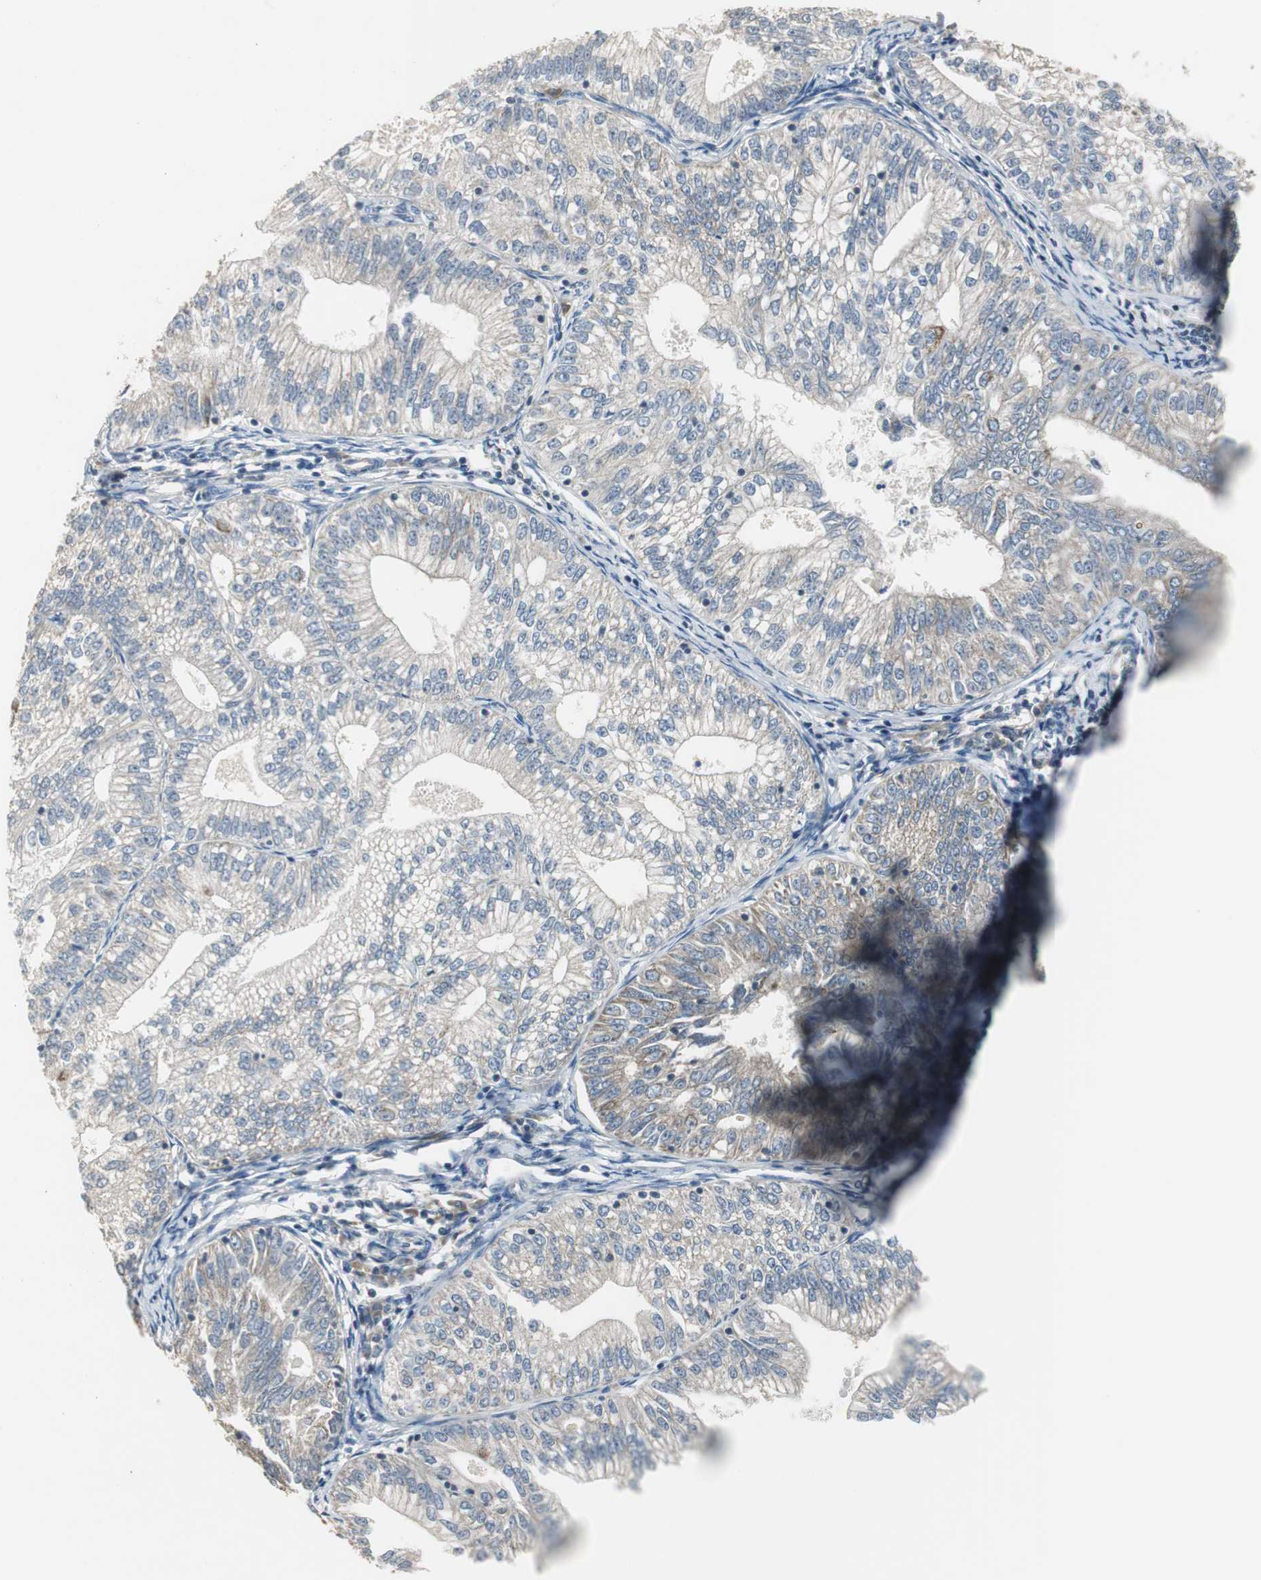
{"staining": {"intensity": "weak", "quantity": "25%-75%", "location": "cytoplasmic/membranous"}, "tissue": "endometrial cancer", "cell_type": "Tumor cells", "image_type": "cancer", "snomed": [{"axis": "morphology", "description": "Adenocarcinoma, NOS"}, {"axis": "topography", "description": "Endometrium"}], "caption": "This is a micrograph of immunohistochemistry staining of endometrial cancer (adenocarcinoma), which shows weak expression in the cytoplasmic/membranous of tumor cells.", "gene": "MYT1", "patient": {"sex": "female", "age": 69}}